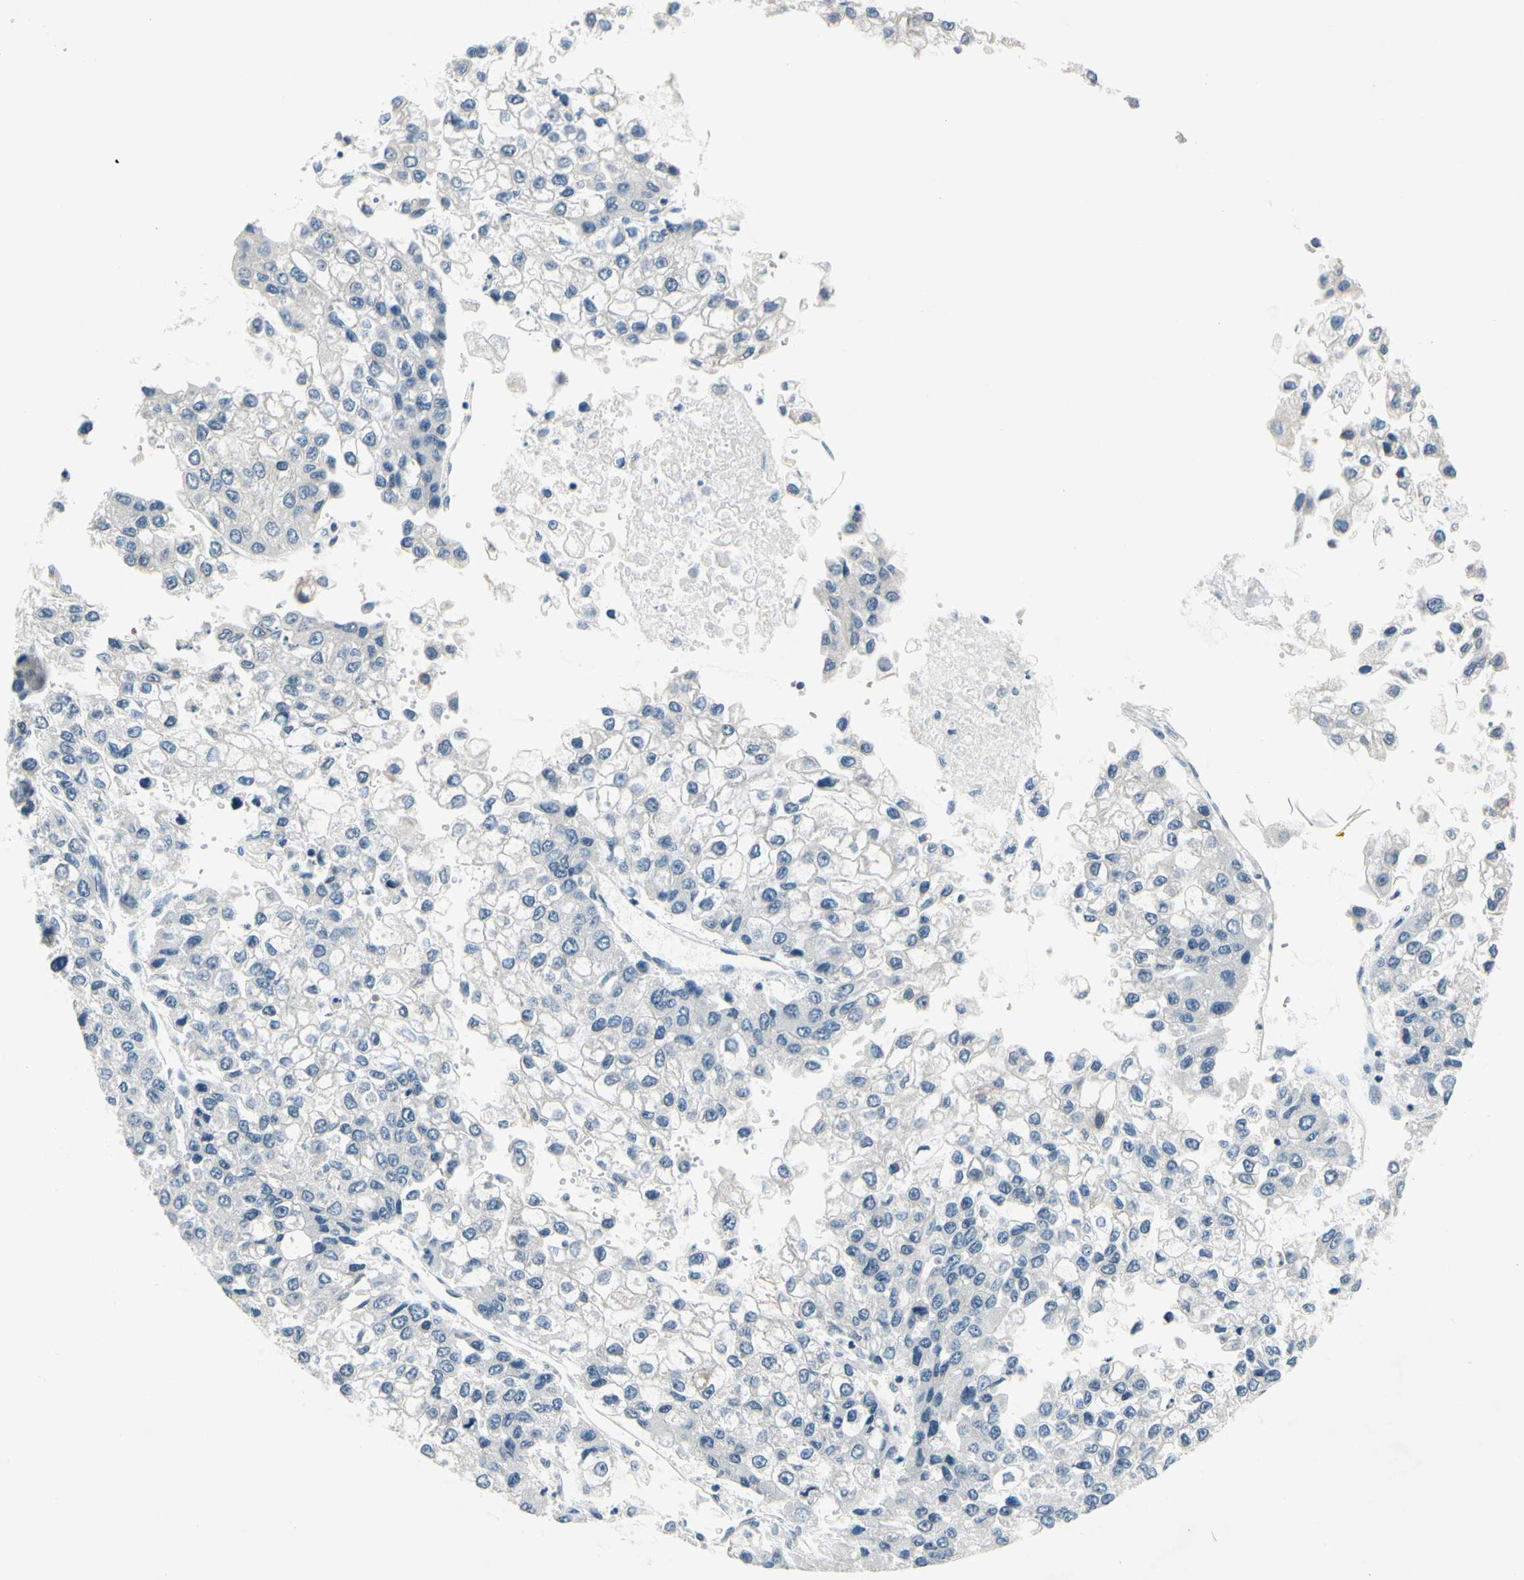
{"staining": {"intensity": "negative", "quantity": "none", "location": "none"}, "tissue": "liver cancer", "cell_type": "Tumor cells", "image_type": "cancer", "snomed": [{"axis": "morphology", "description": "Carcinoma, Hepatocellular, NOS"}, {"axis": "topography", "description": "Liver"}], "caption": "DAB immunohistochemical staining of human hepatocellular carcinoma (liver) shows no significant expression in tumor cells. (DAB immunohistochemistry with hematoxylin counter stain).", "gene": "PIP5K1B", "patient": {"sex": "female", "age": 66}}